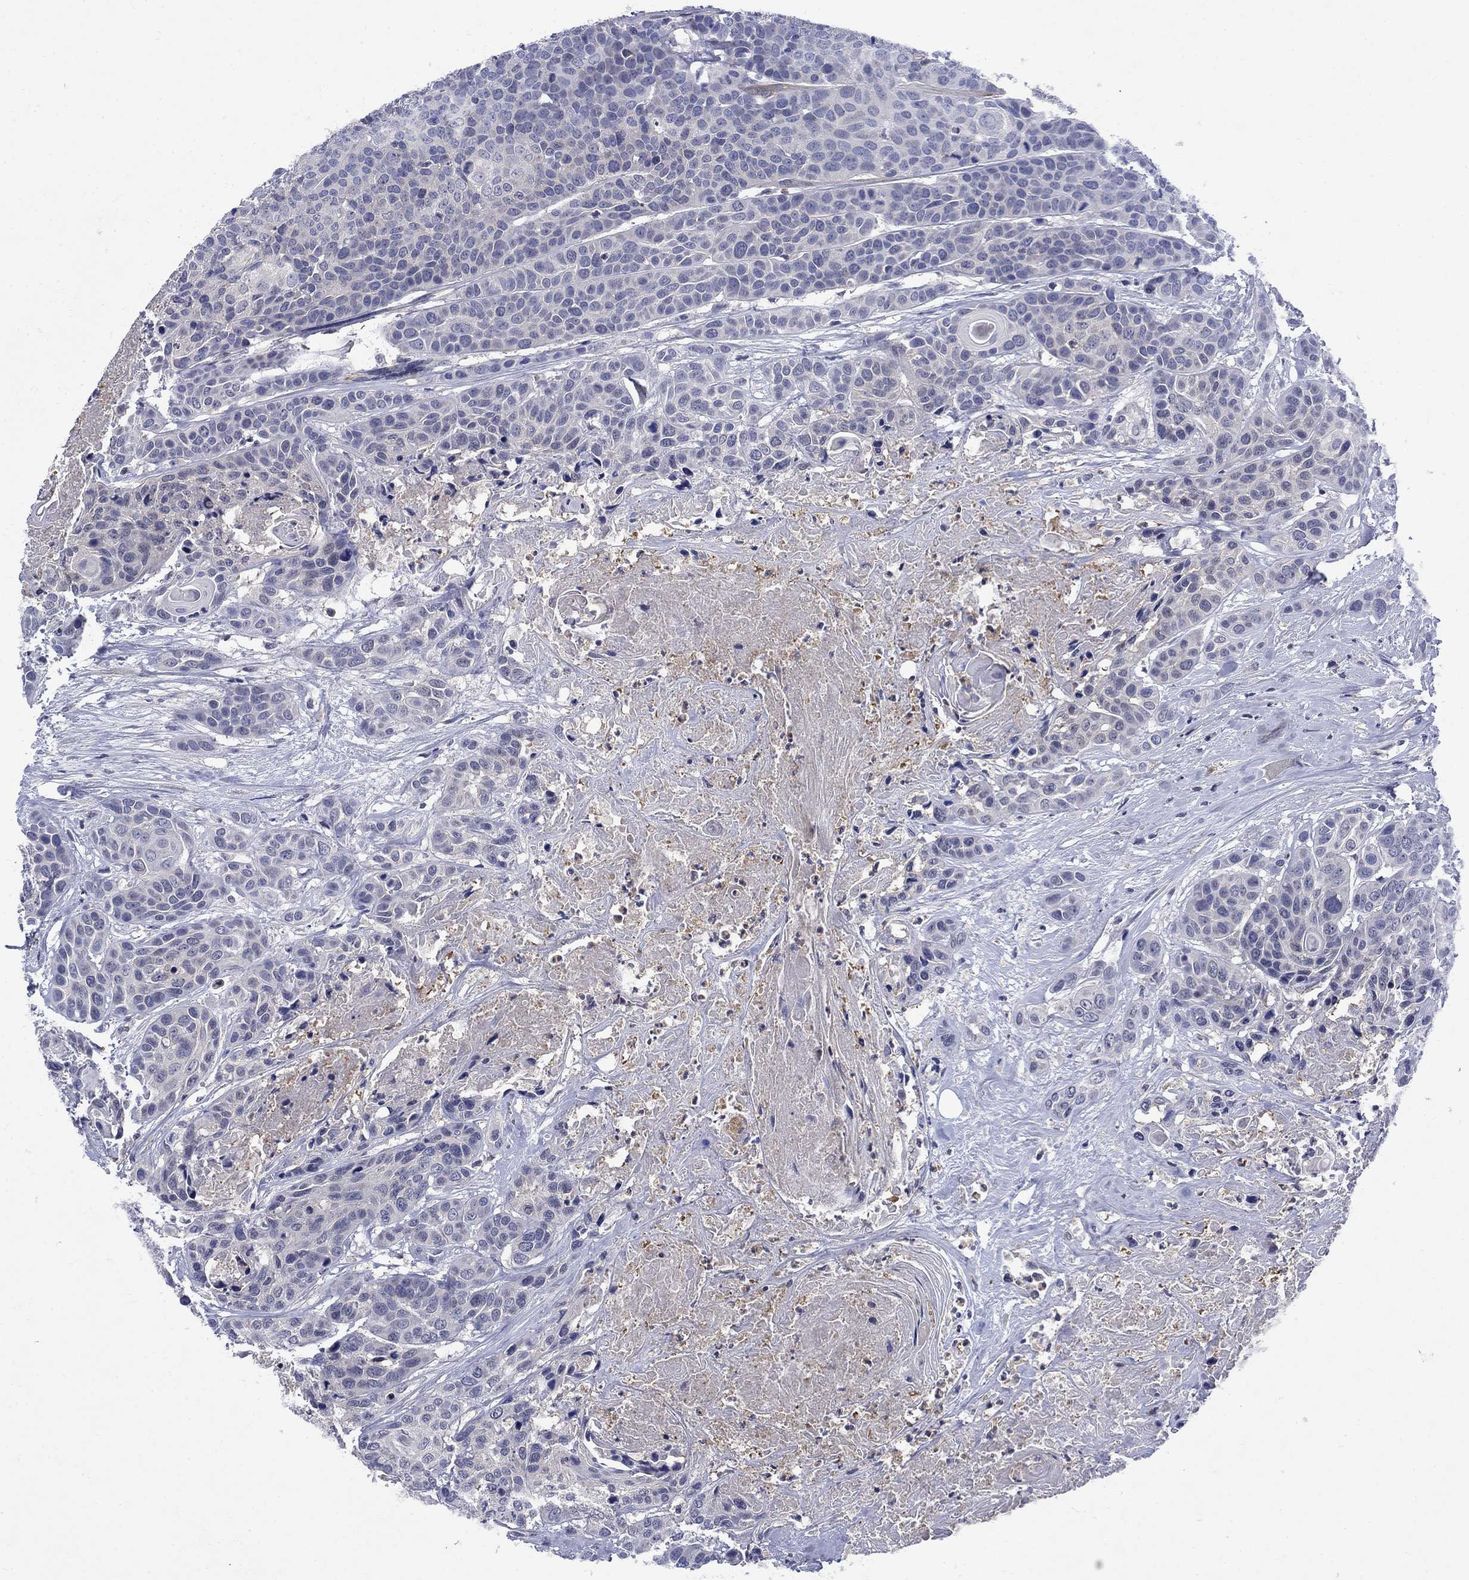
{"staining": {"intensity": "negative", "quantity": "none", "location": "none"}, "tissue": "head and neck cancer", "cell_type": "Tumor cells", "image_type": "cancer", "snomed": [{"axis": "morphology", "description": "Squamous cell carcinoma, NOS"}, {"axis": "topography", "description": "Oral tissue"}, {"axis": "topography", "description": "Head-Neck"}], "caption": "Immunohistochemistry of squamous cell carcinoma (head and neck) displays no expression in tumor cells. The staining is performed using DAB brown chromogen with nuclei counter-stained in using hematoxylin.", "gene": "STAB2", "patient": {"sex": "male", "age": 56}}